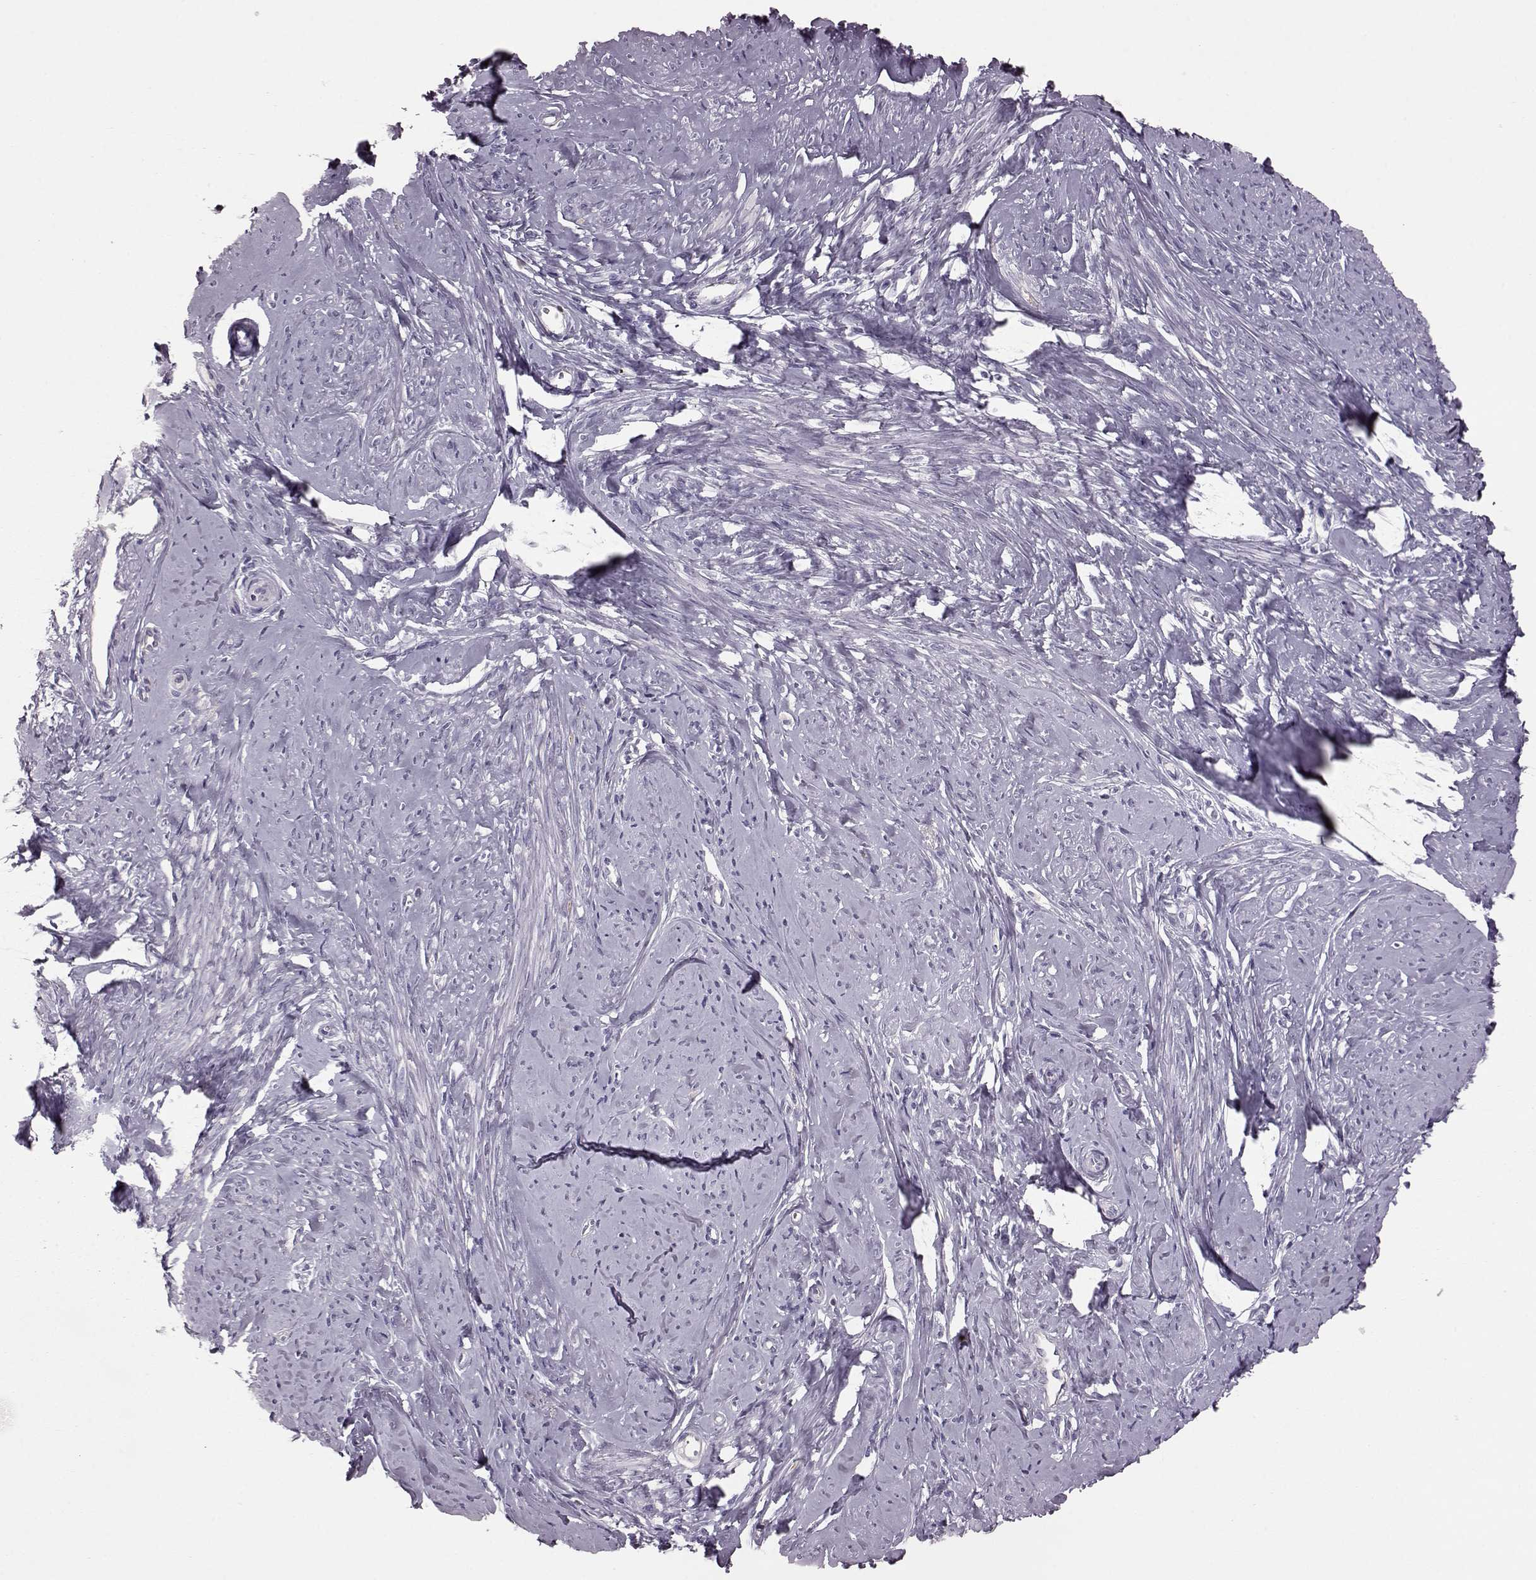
{"staining": {"intensity": "negative", "quantity": "none", "location": "none"}, "tissue": "smooth muscle", "cell_type": "Smooth muscle cells", "image_type": "normal", "snomed": [{"axis": "morphology", "description": "Normal tissue, NOS"}, {"axis": "topography", "description": "Smooth muscle"}], "caption": "A micrograph of smooth muscle stained for a protein shows no brown staining in smooth muscle cells. (DAB immunohistochemistry visualized using brightfield microscopy, high magnification).", "gene": "RIMS2", "patient": {"sex": "female", "age": 48}}